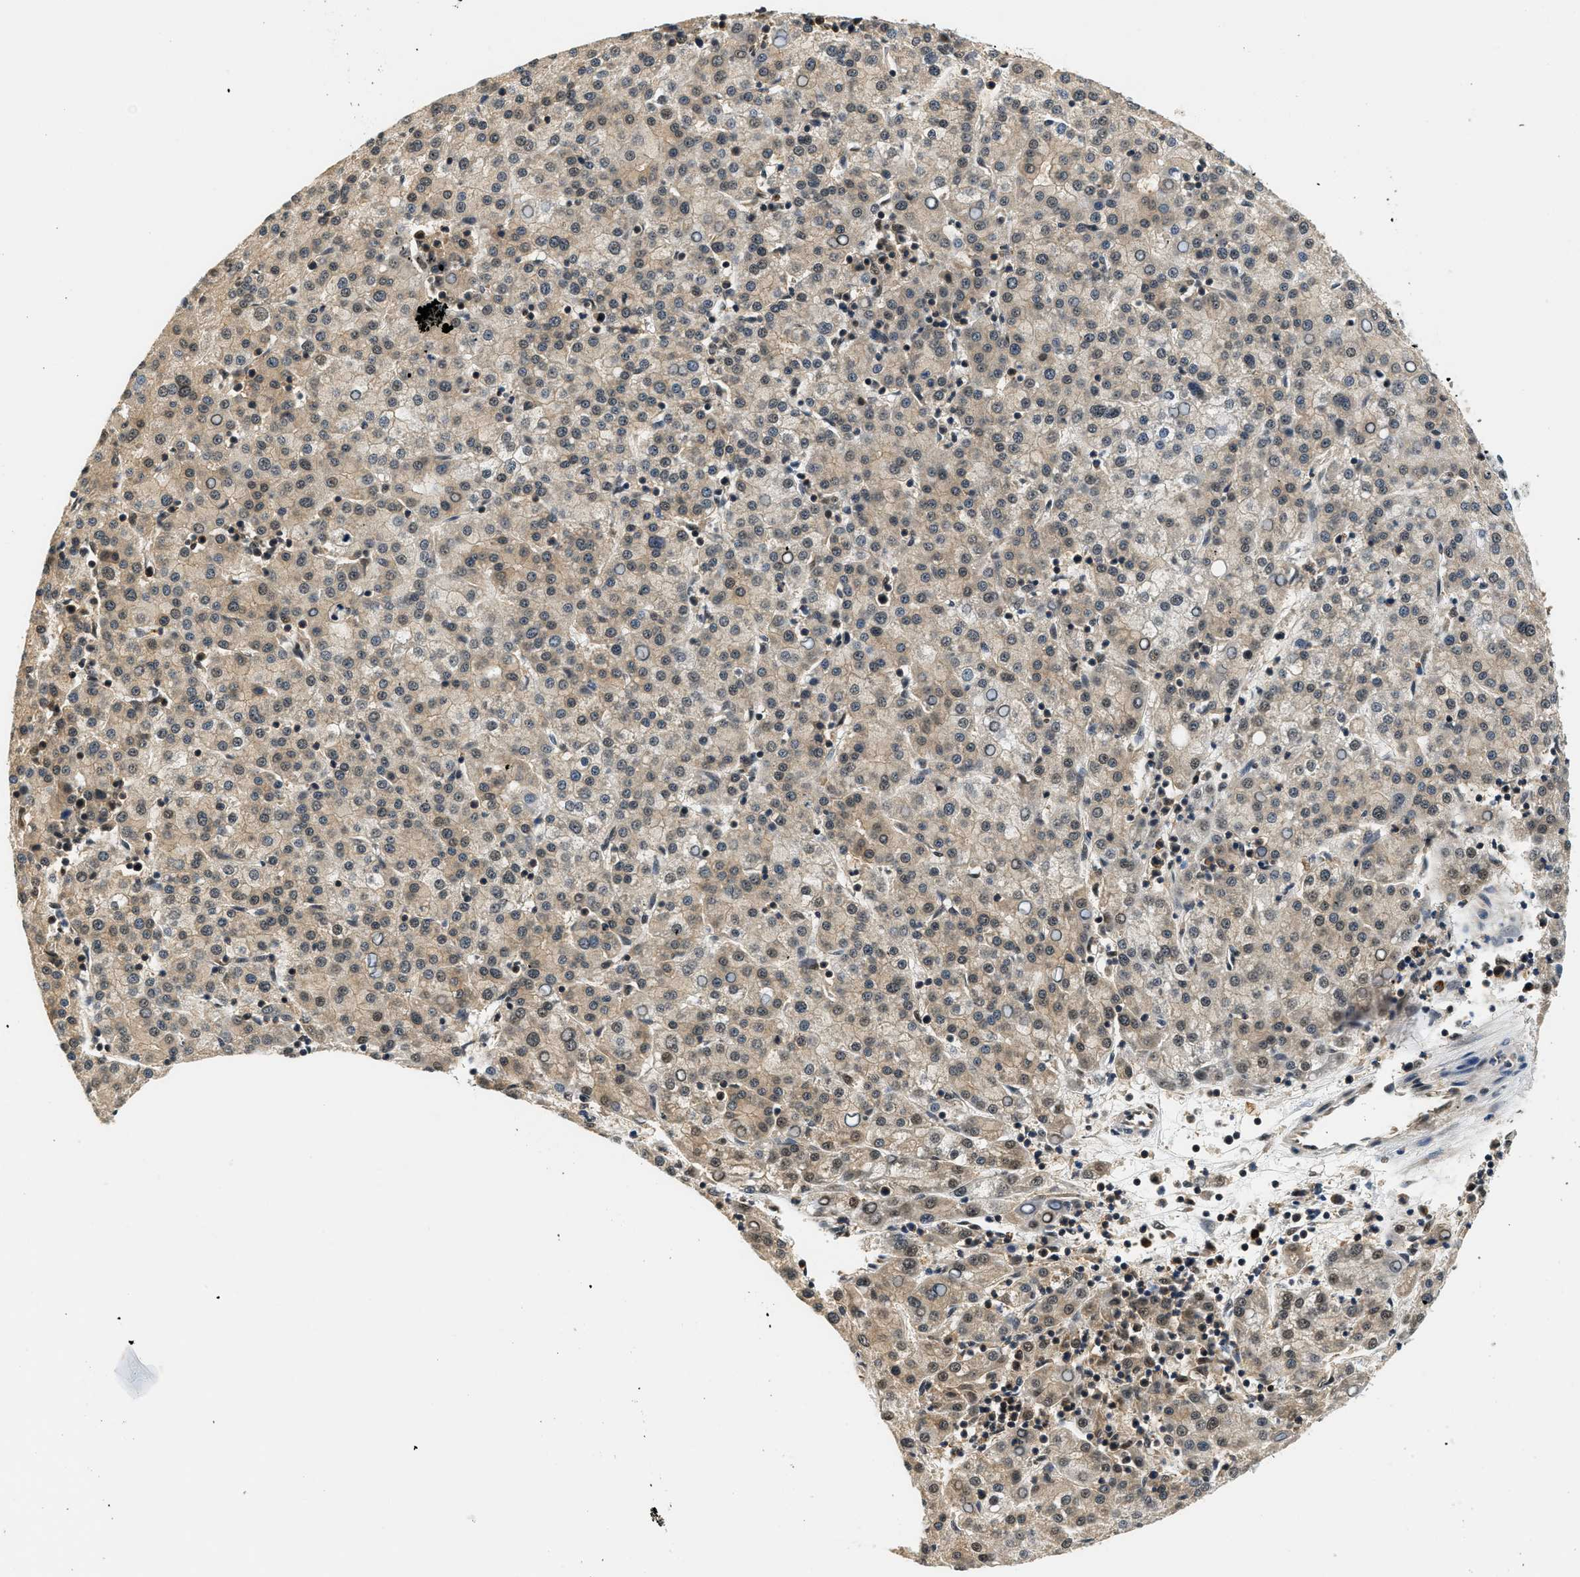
{"staining": {"intensity": "weak", "quantity": ">75%", "location": "cytoplasmic/membranous"}, "tissue": "liver cancer", "cell_type": "Tumor cells", "image_type": "cancer", "snomed": [{"axis": "morphology", "description": "Carcinoma, Hepatocellular, NOS"}, {"axis": "topography", "description": "Liver"}], "caption": "A brown stain highlights weak cytoplasmic/membranous positivity of a protein in human liver cancer tumor cells.", "gene": "PSMD3", "patient": {"sex": "female", "age": 58}}